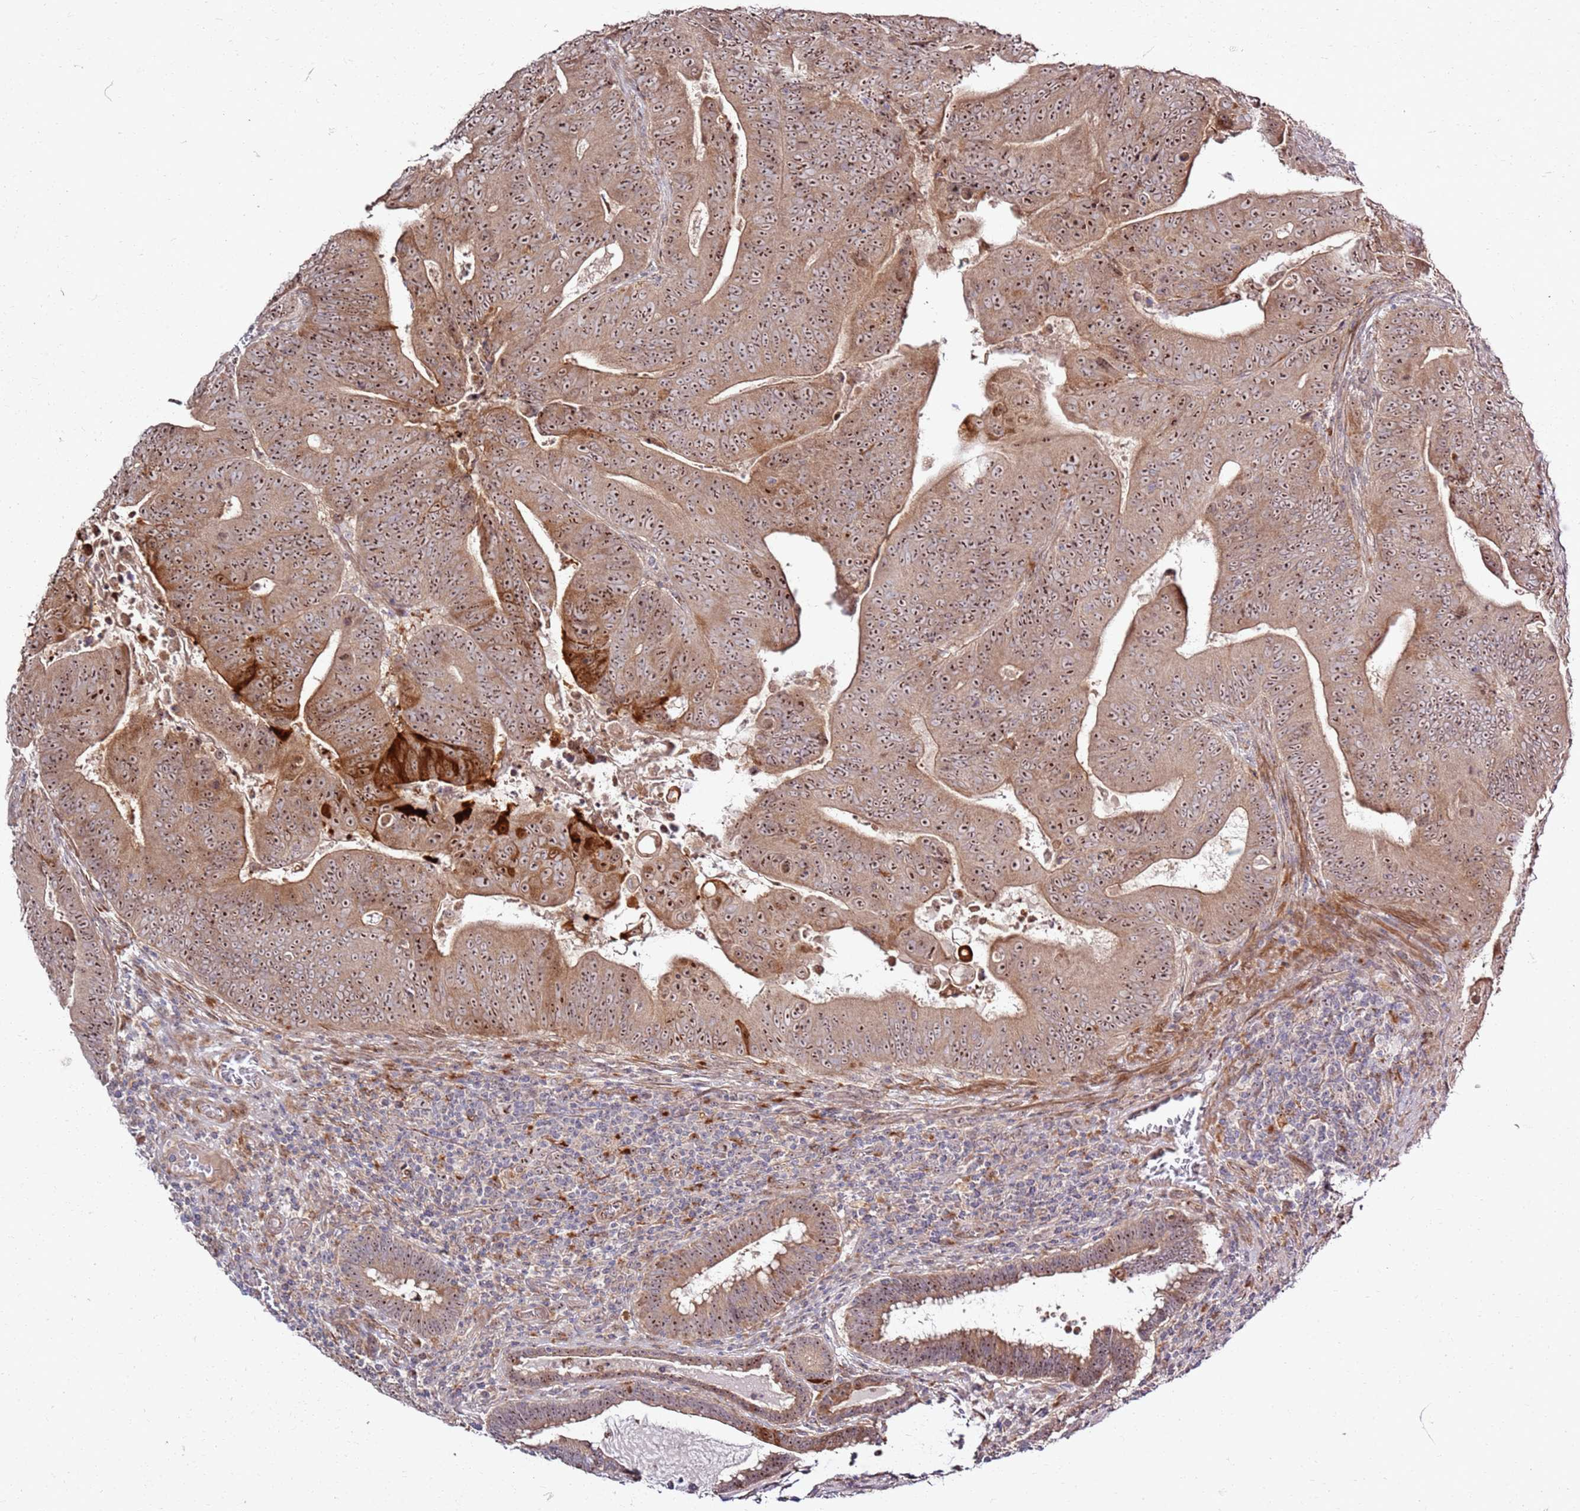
{"staining": {"intensity": "moderate", "quantity": ">75%", "location": "cytoplasmic/membranous,nuclear"}, "tissue": "colorectal cancer", "cell_type": "Tumor cells", "image_type": "cancer", "snomed": [{"axis": "morphology", "description": "Adenocarcinoma, NOS"}, {"axis": "topography", "description": "Rectum"}], "caption": "Colorectal adenocarcinoma stained for a protein (brown) shows moderate cytoplasmic/membranous and nuclear positive staining in approximately >75% of tumor cells.", "gene": "CNPY1", "patient": {"sex": "female", "age": 75}}